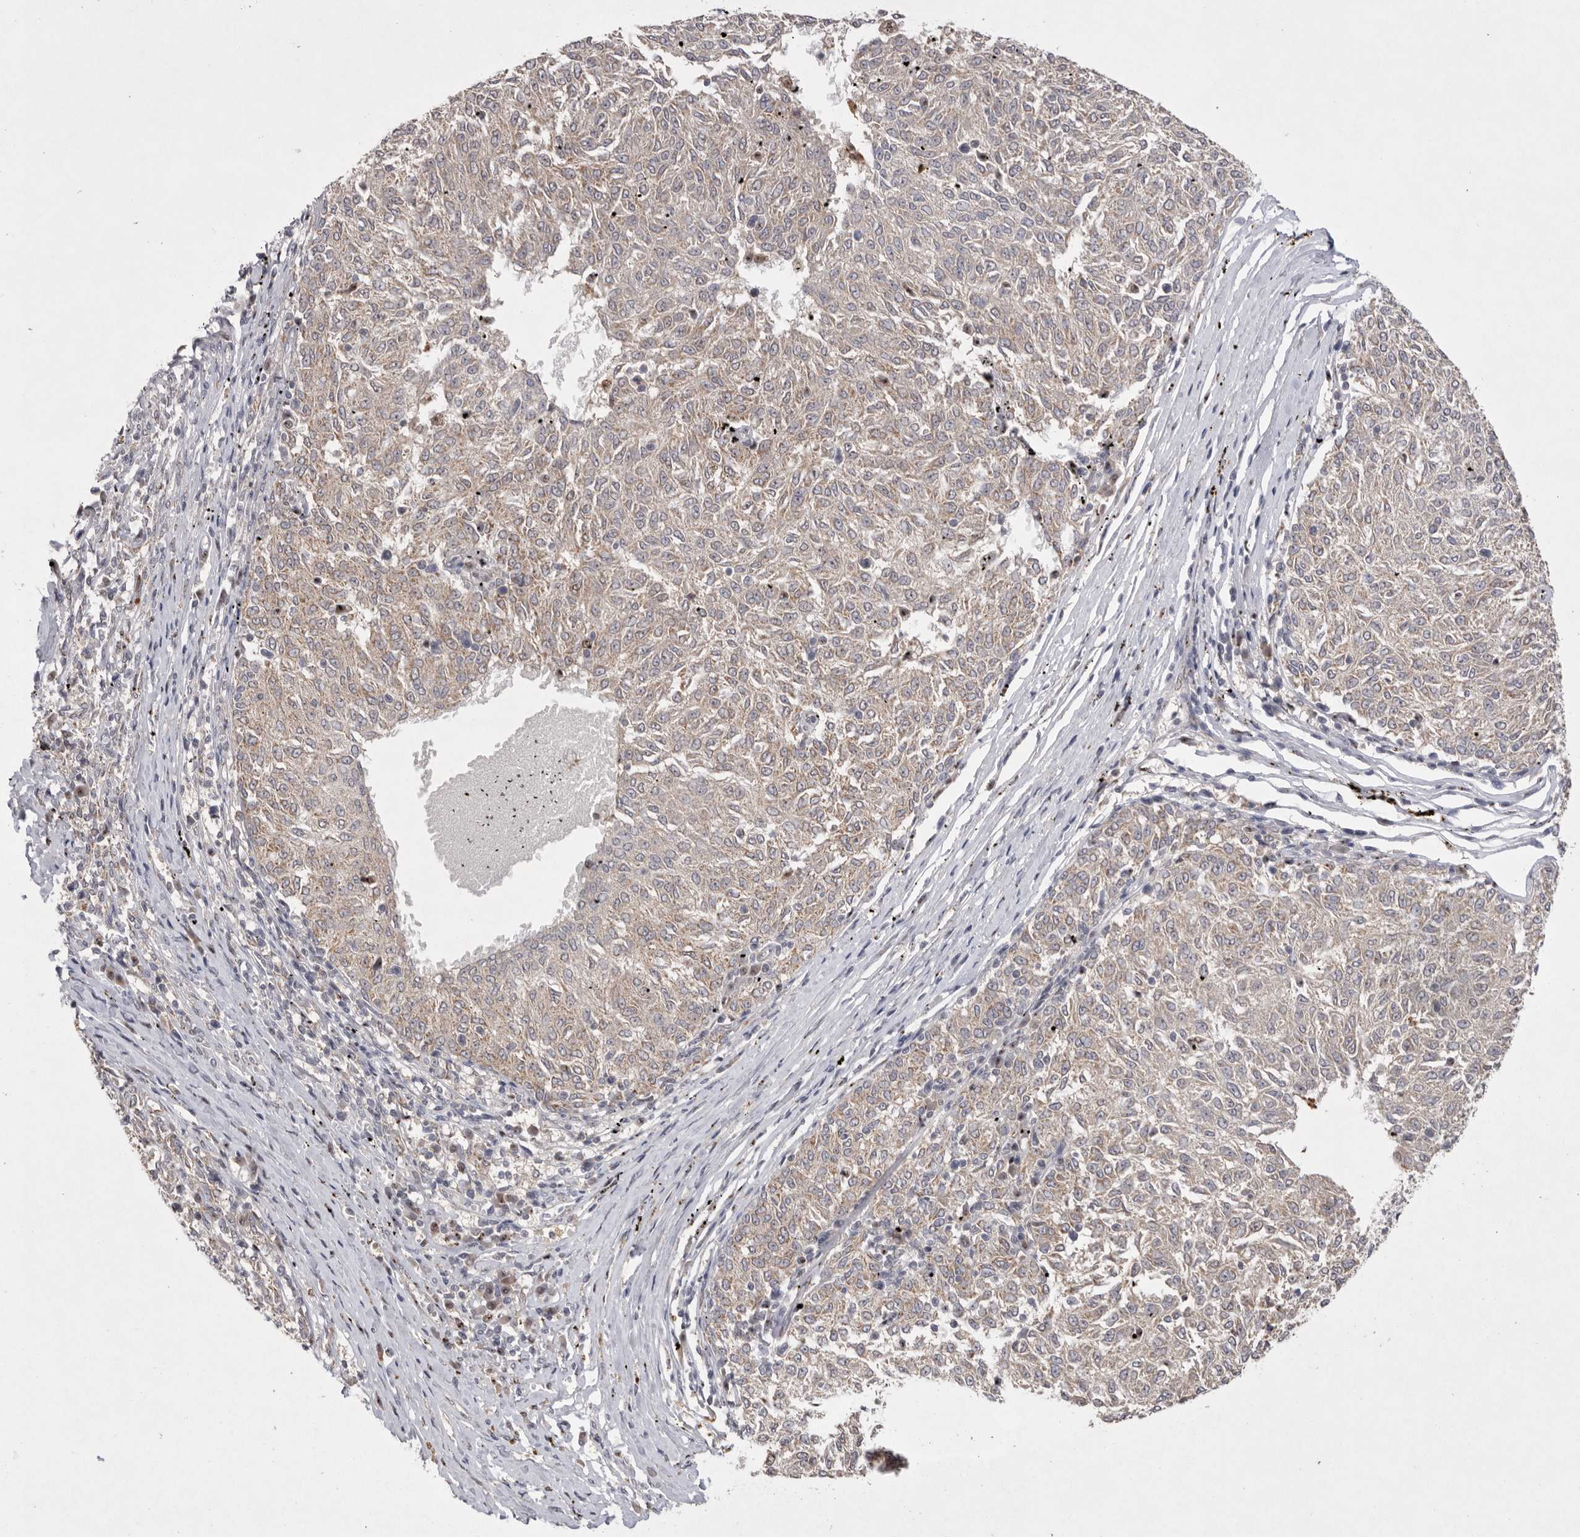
{"staining": {"intensity": "weak", "quantity": "25%-75%", "location": "cytoplasmic/membranous"}, "tissue": "melanoma", "cell_type": "Tumor cells", "image_type": "cancer", "snomed": [{"axis": "morphology", "description": "Malignant melanoma, NOS"}, {"axis": "topography", "description": "Skin"}], "caption": "A brown stain labels weak cytoplasmic/membranous expression of a protein in human malignant melanoma tumor cells.", "gene": "HUS1", "patient": {"sex": "female", "age": 72}}